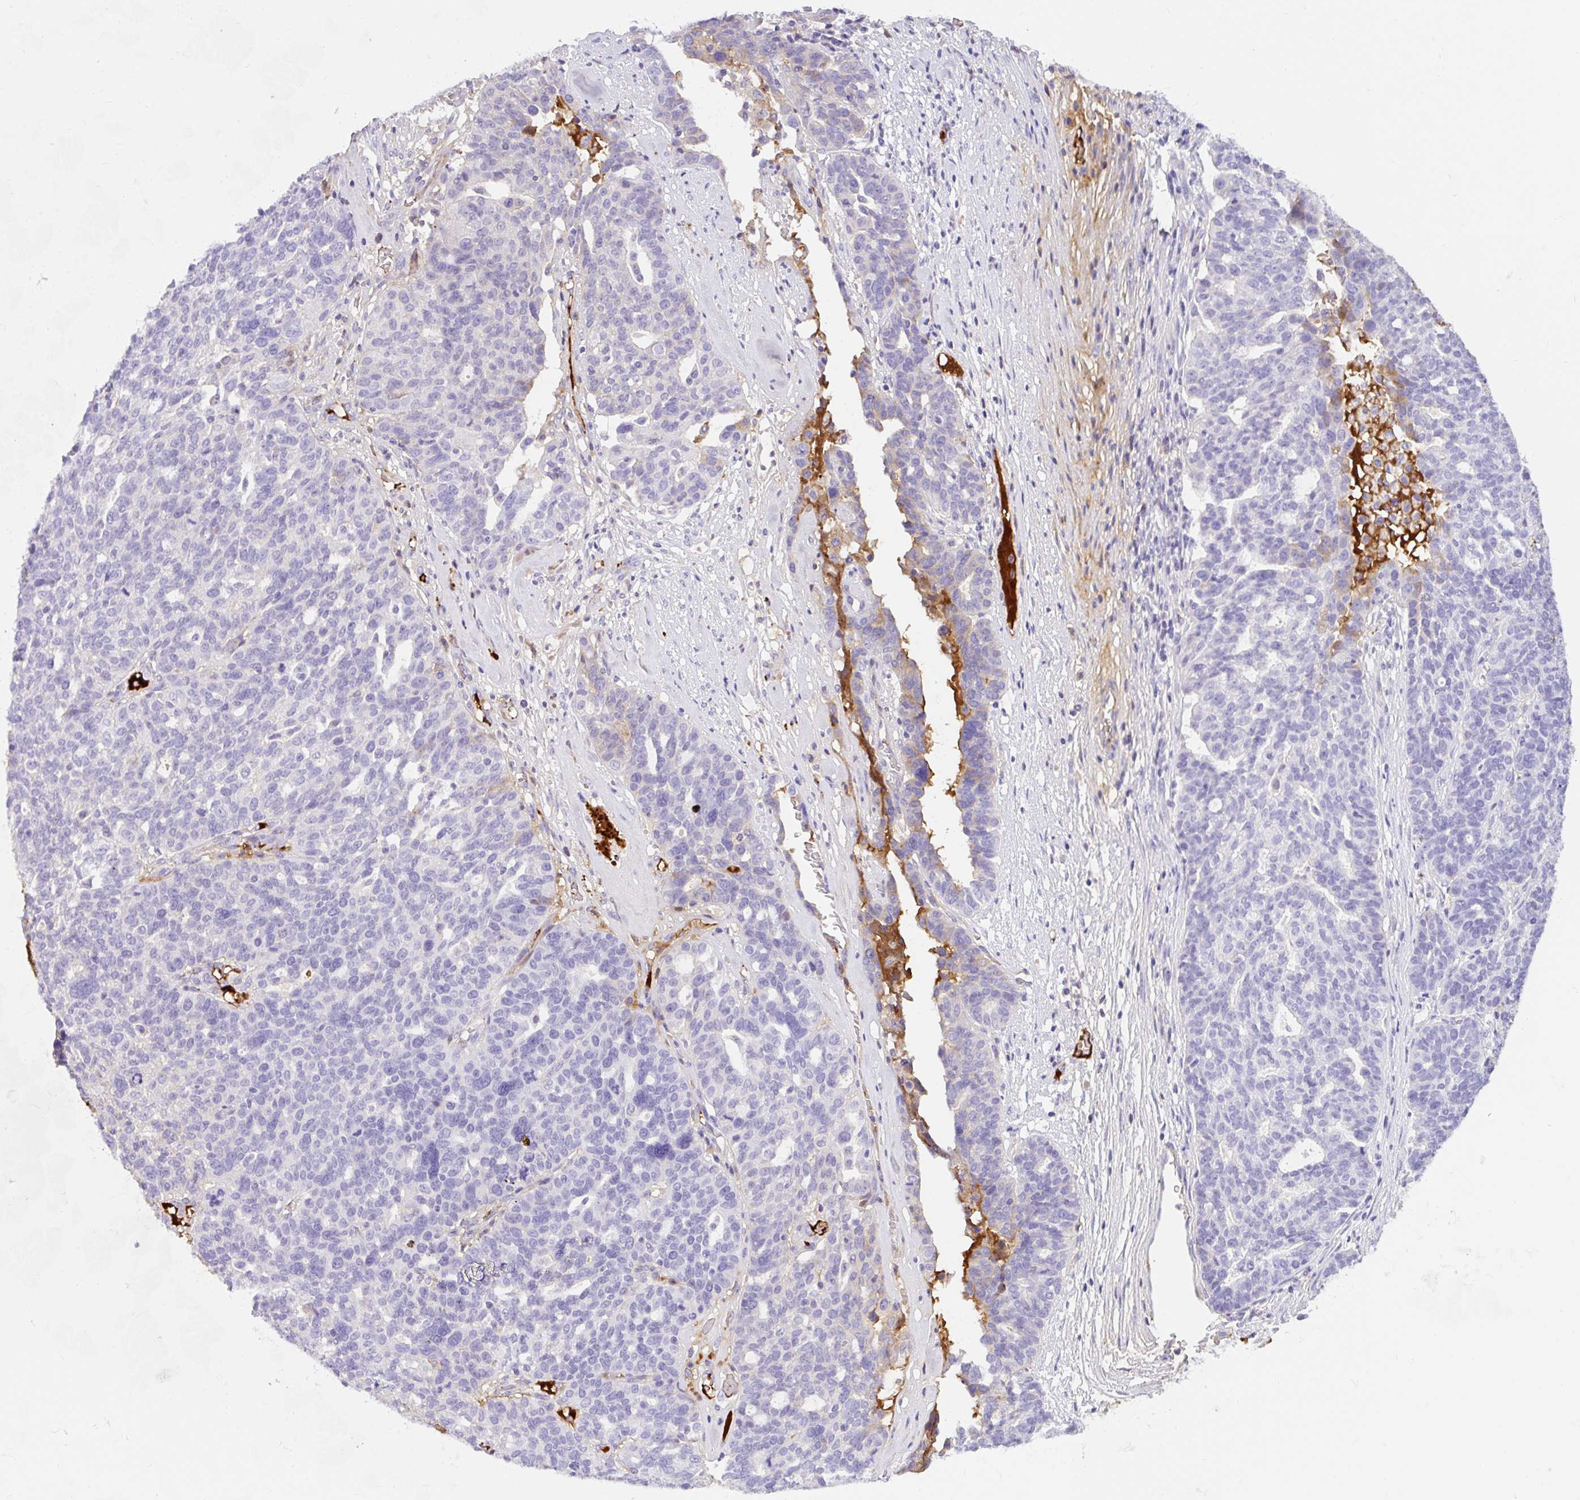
{"staining": {"intensity": "negative", "quantity": "none", "location": "none"}, "tissue": "ovarian cancer", "cell_type": "Tumor cells", "image_type": "cancer", "snomed": [{"axis": "morphology", "description": "Cystadenocarcinoma, serous, NOS"}, {"axis": "topography", "description": "Ovary"}], "caption": "A histopathology image of human serous cystadenocarcinoma (ovarian) is negative for staining in tumor cells.", "gene": "APOC4-APOC2", "patient": {"sex": "female", "age": 59}}